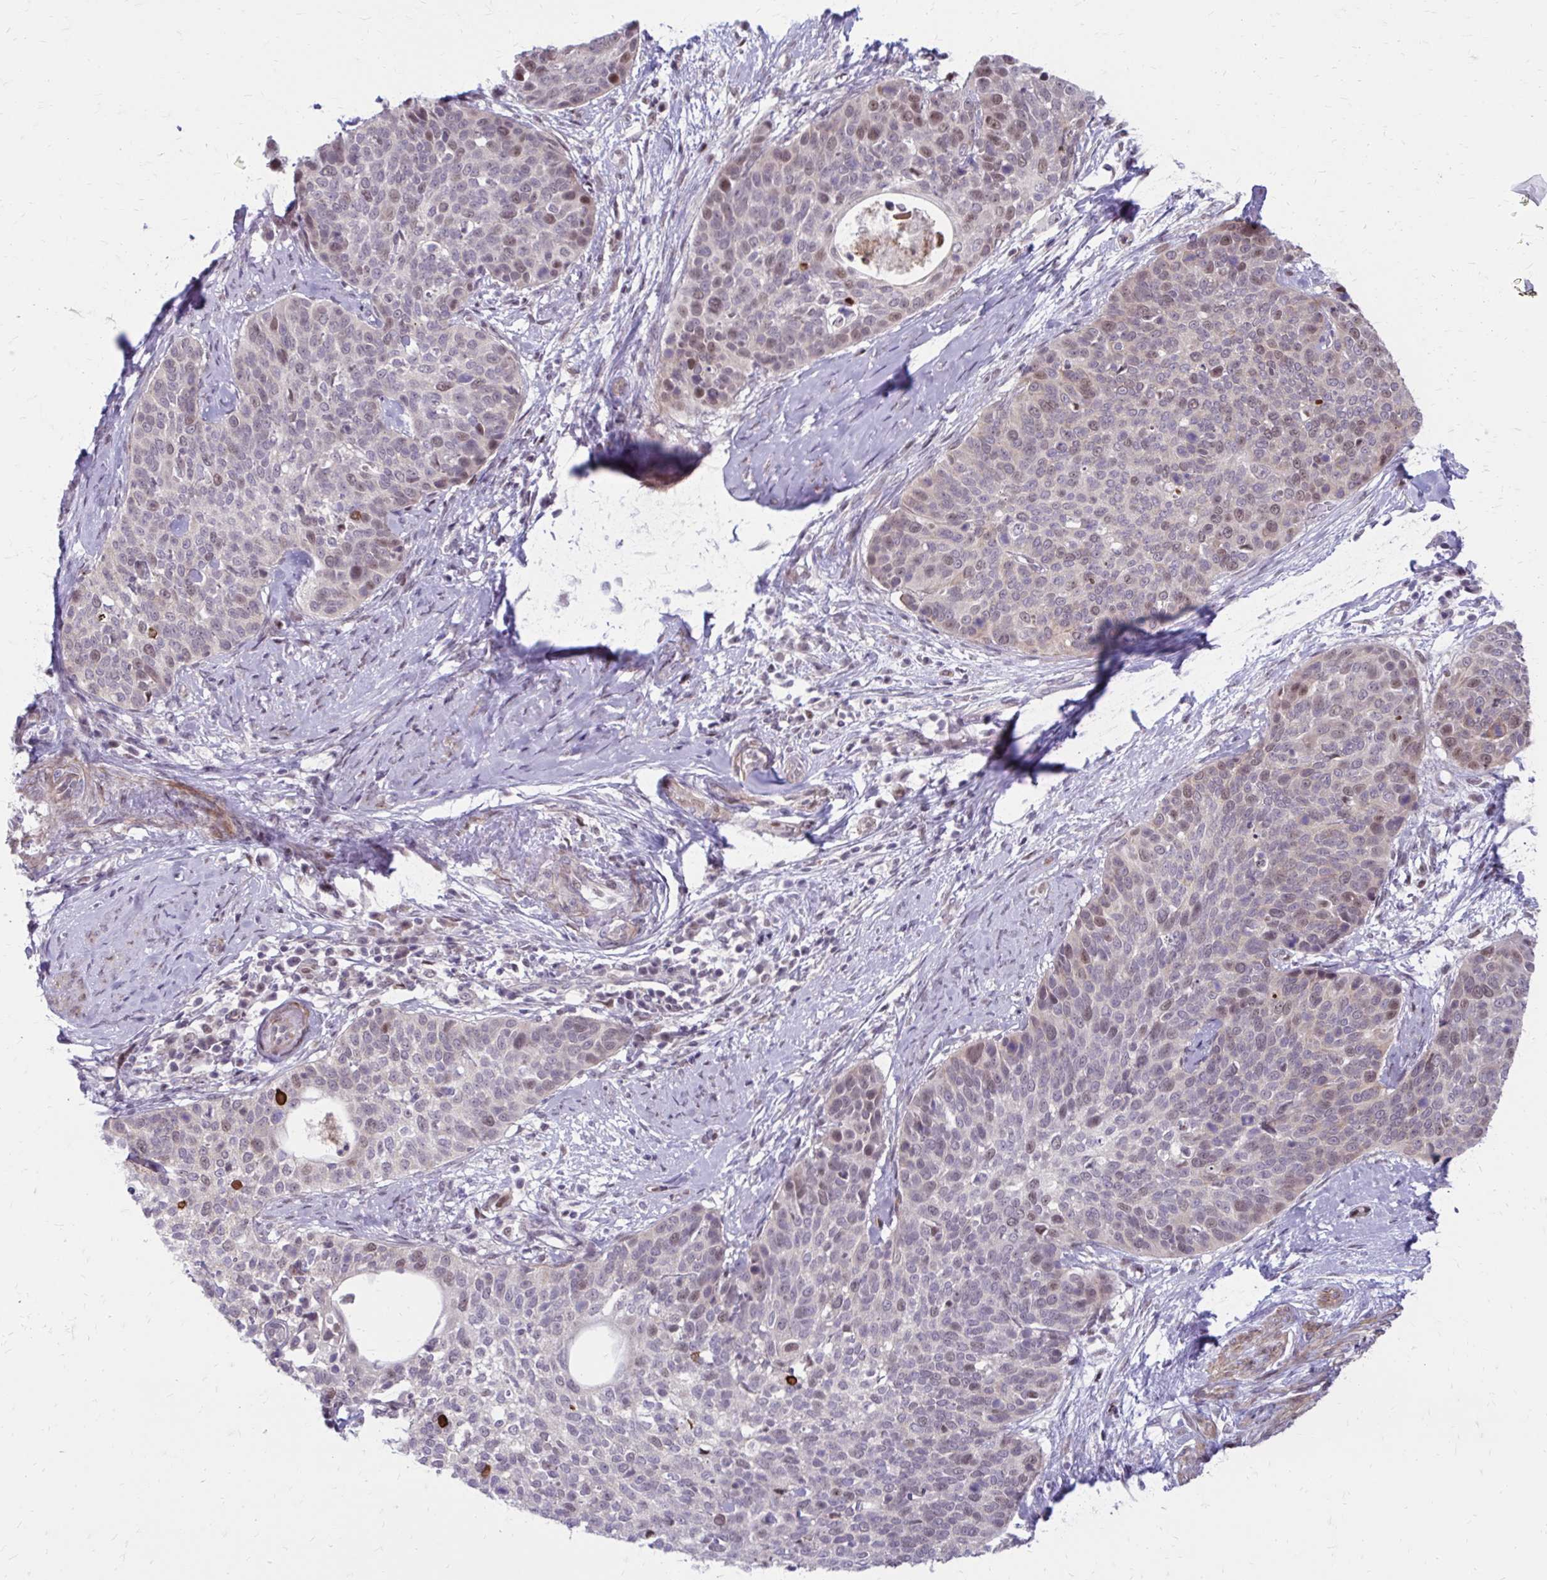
{"staining": {"intensity": "moderate", "quantity": "<25%", "location": "nuclear"}, "tissue": "cervical cancer", "cell_type": "Tumor cells", "image_type": "cancer", "snomed": [{"axis": "morphology", "description": "Squamous cell carcinoma, NOS"}, {"axis": "topography", "description": "Cervix"}], "caption": "Immunohistochemical staining of human cervical cancer (squamous cell carcinoma) shows low levels of moderate nuclear protein expression in about <25% of tumor cells.", "gene": "ANKRD30B", "patient": {"sex": "female", "age": 69}}